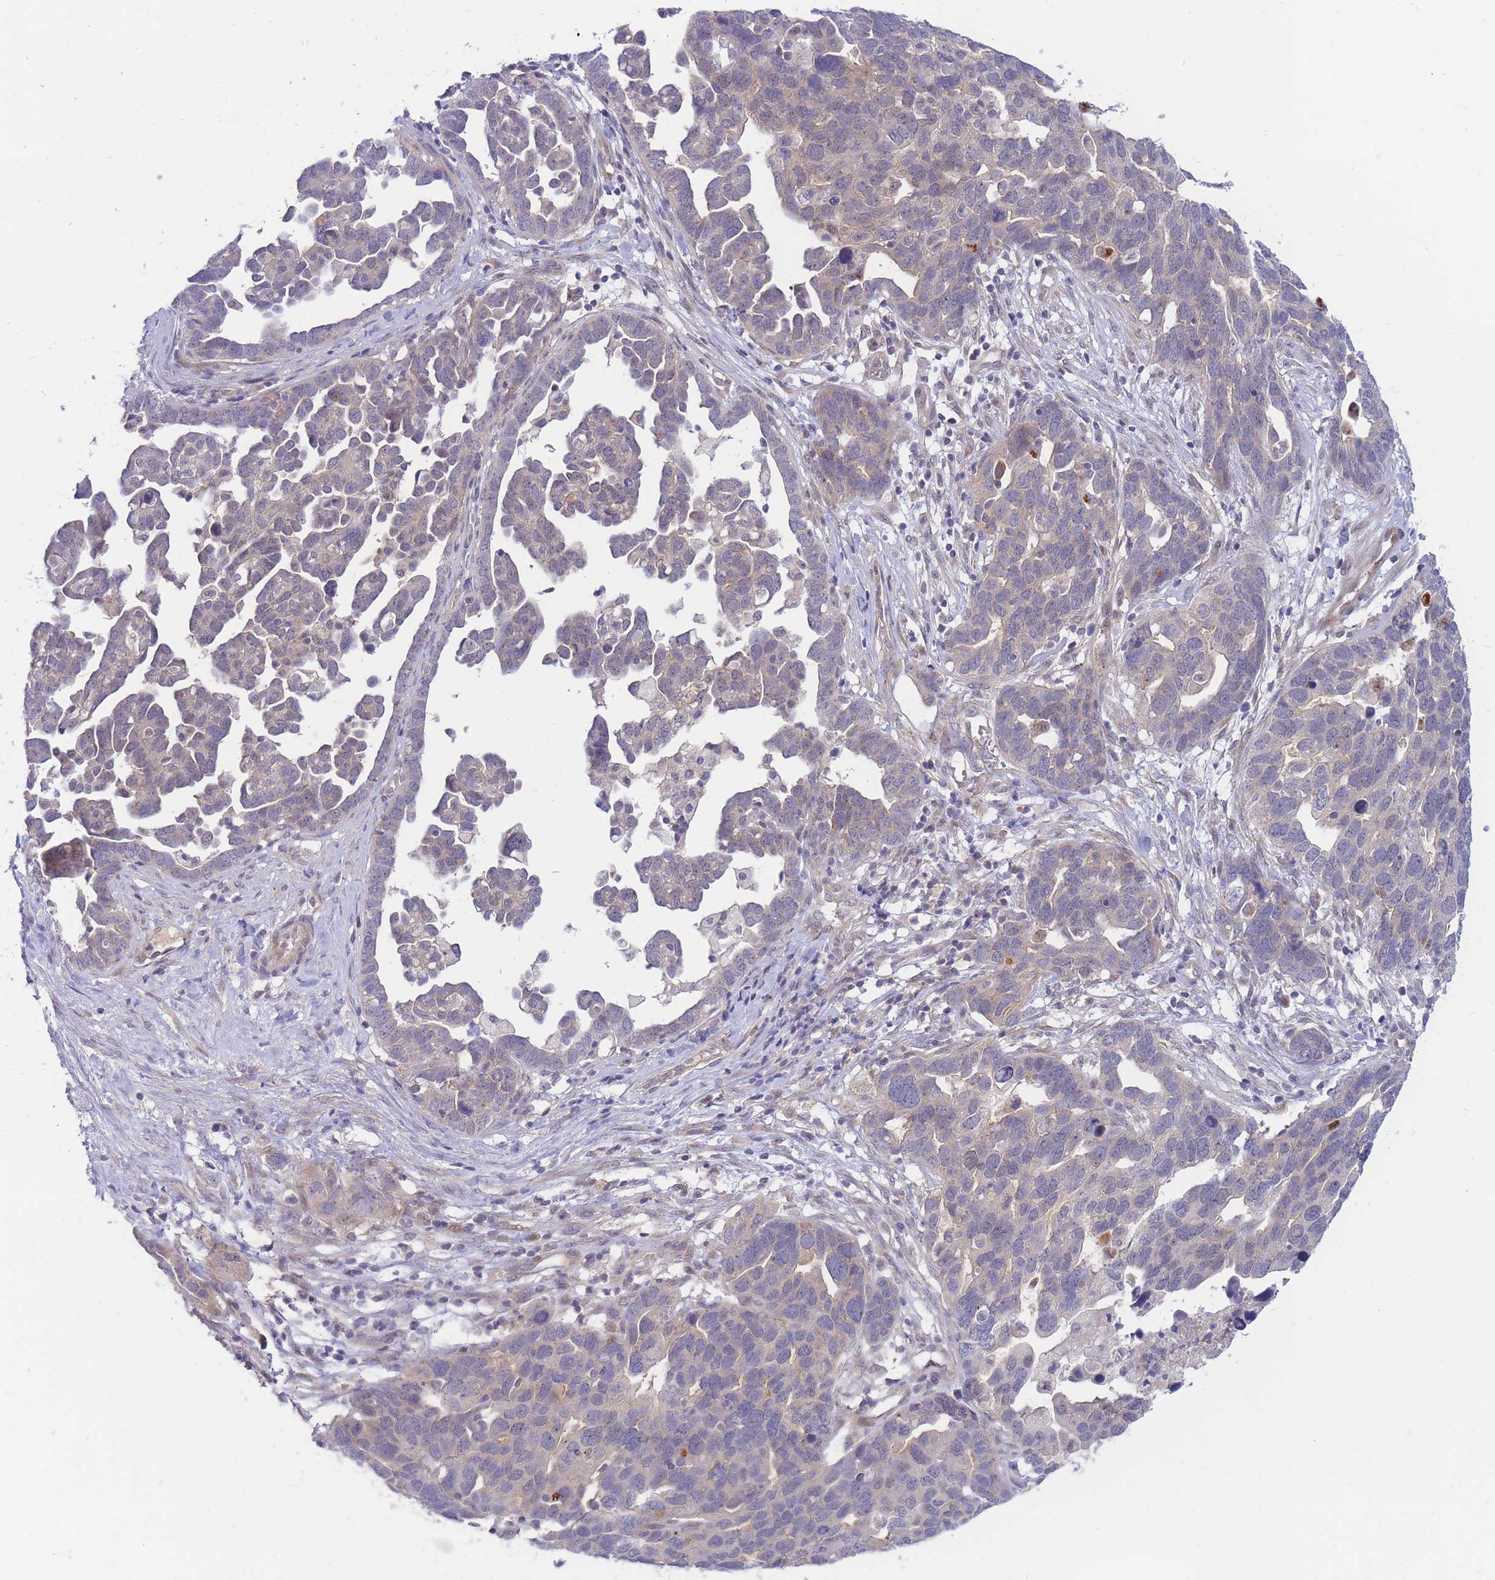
{"staining": {"intensity": "negative", "quantity": "none", "location": "none"}, "tissue": "ovarian cancer", "cell_type": "Tumor cells", "image_type": "cancer", "snomed": [{"axis": "morphology", "description": "Cystadenocarcinoma, serous, NOS"}, {"axis": "topography", "description": "Ovary"}], "caption": "Immunohistochemical staining of human ovarian cancer (serous cystadenocarcinoma) shows no significant positivity in tumor cells.", "gene": "APOL4", "patient": {"sex": "female", "age": 54}}